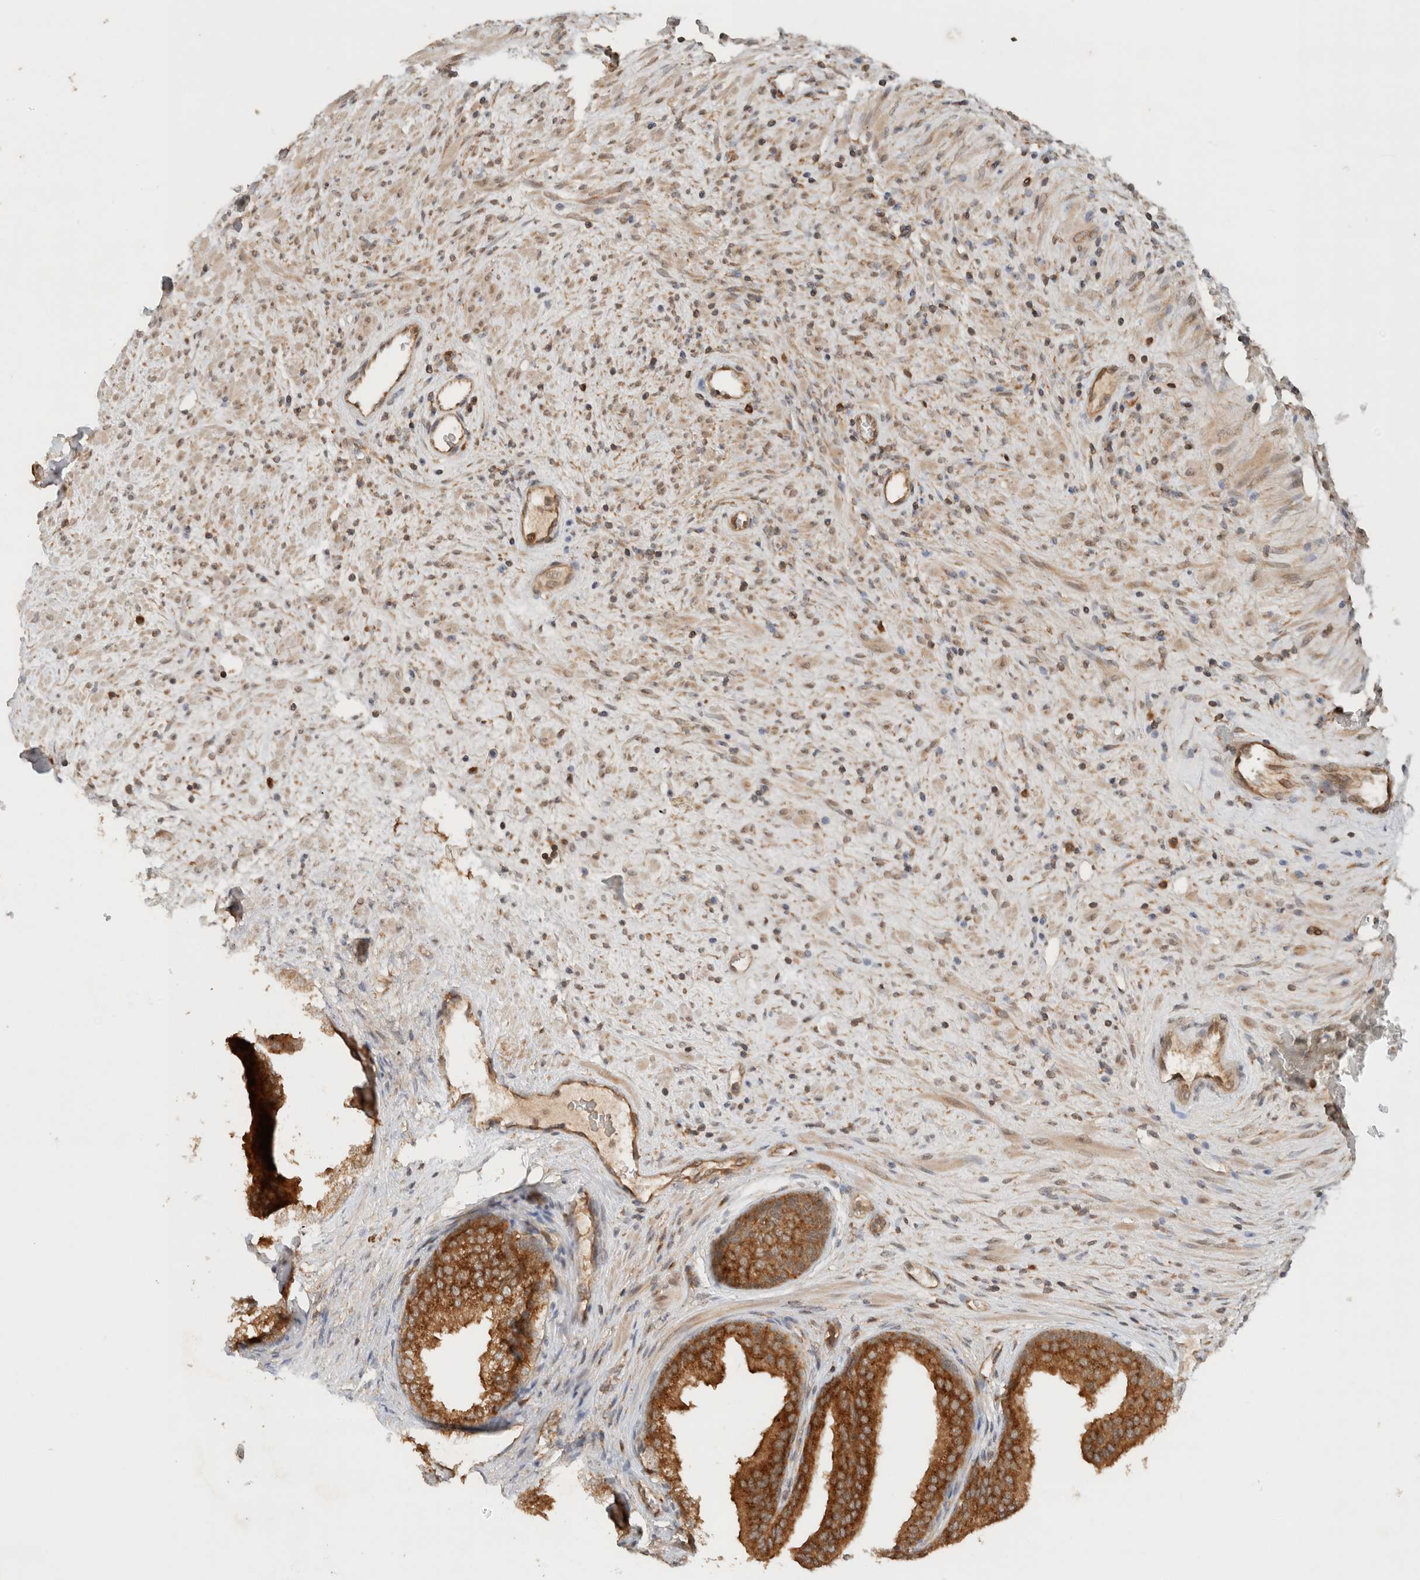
{"staining": {"intensity": "strong", "quantity": ">75%", "location": "cytoplasmic/membranous"}, "tissue": "prostate", "cell_type": "Glandular cells", "image_type": "normal", "snomed": [{"axis": "morphology", "description": "Normal tissue, NOS"}, {"axis": "topography", "description": "Prostate"}], "caption": "This photomicrograph demonstrates immunohistochemistry staining of benign human prostate, with high strong cytoplasmic/membranous positivity in approximately >75% of glandular cells.", "gene": "ARFGEF2", "patient": {"sex": "male", "age": 76}}